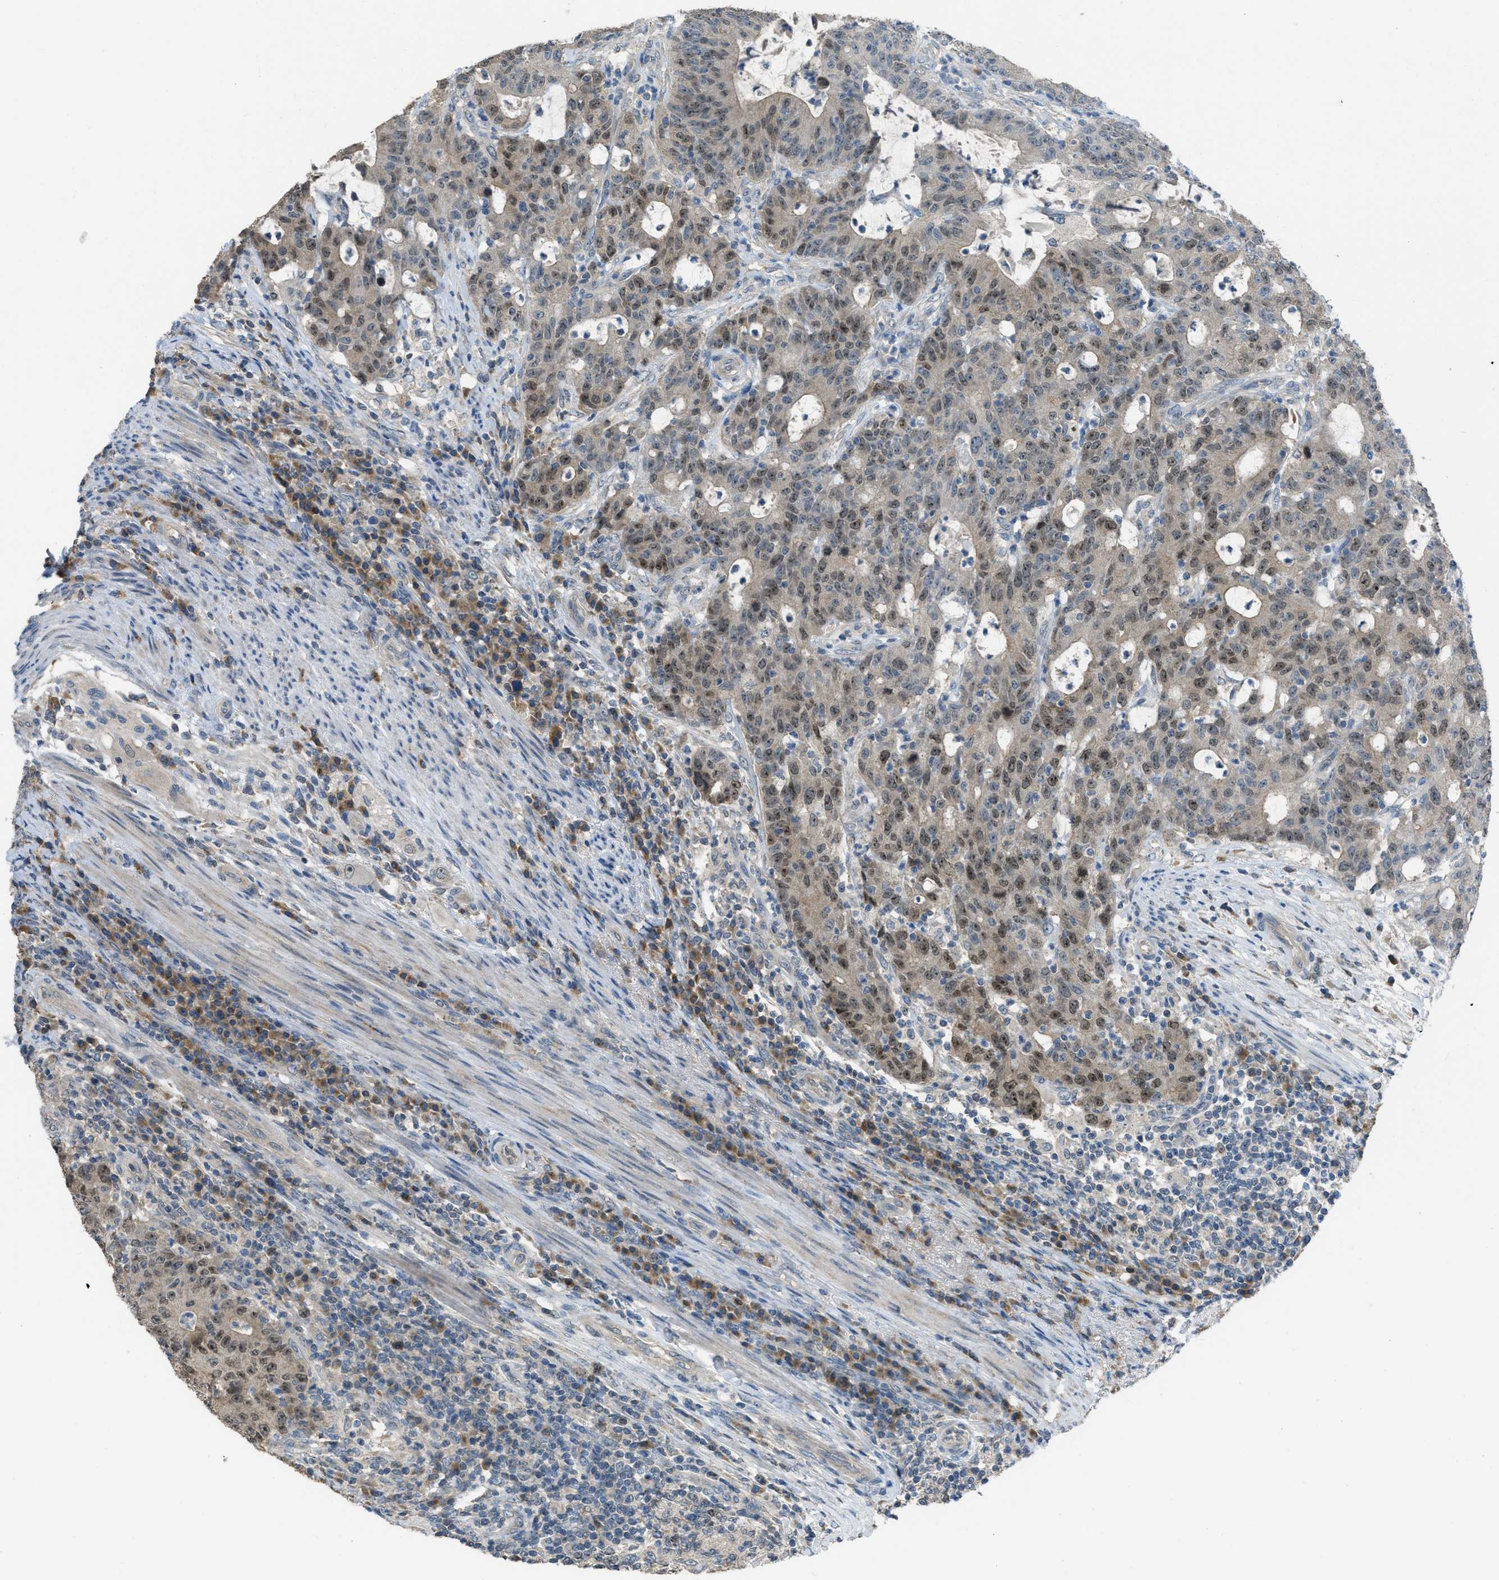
{"staining": {"intensity": "moderate", "quantity": ">75%", "location": "nuclear"}, "tissue": "colorectal cancer", "cell_type": "Tumor cells", "image_type": "cancer", "snomed": [{"axis": "morphology", "description": "Normal tissue, NOS"}, {"axis": "morphology", "description": "Adenocarcinoma, NOS"}, {"axis": "topography", "description": "Colon"}], "caption": "Protein staining of adenocarcinoma (colorectal) tissue displays moderate nuclear expression in about >75% of tumor cells. (brown staining indicates protein expression, while blue staining denotes nuclei).", "gene": "MIS18A", "patient": {"sex": "female", "age": 75}}